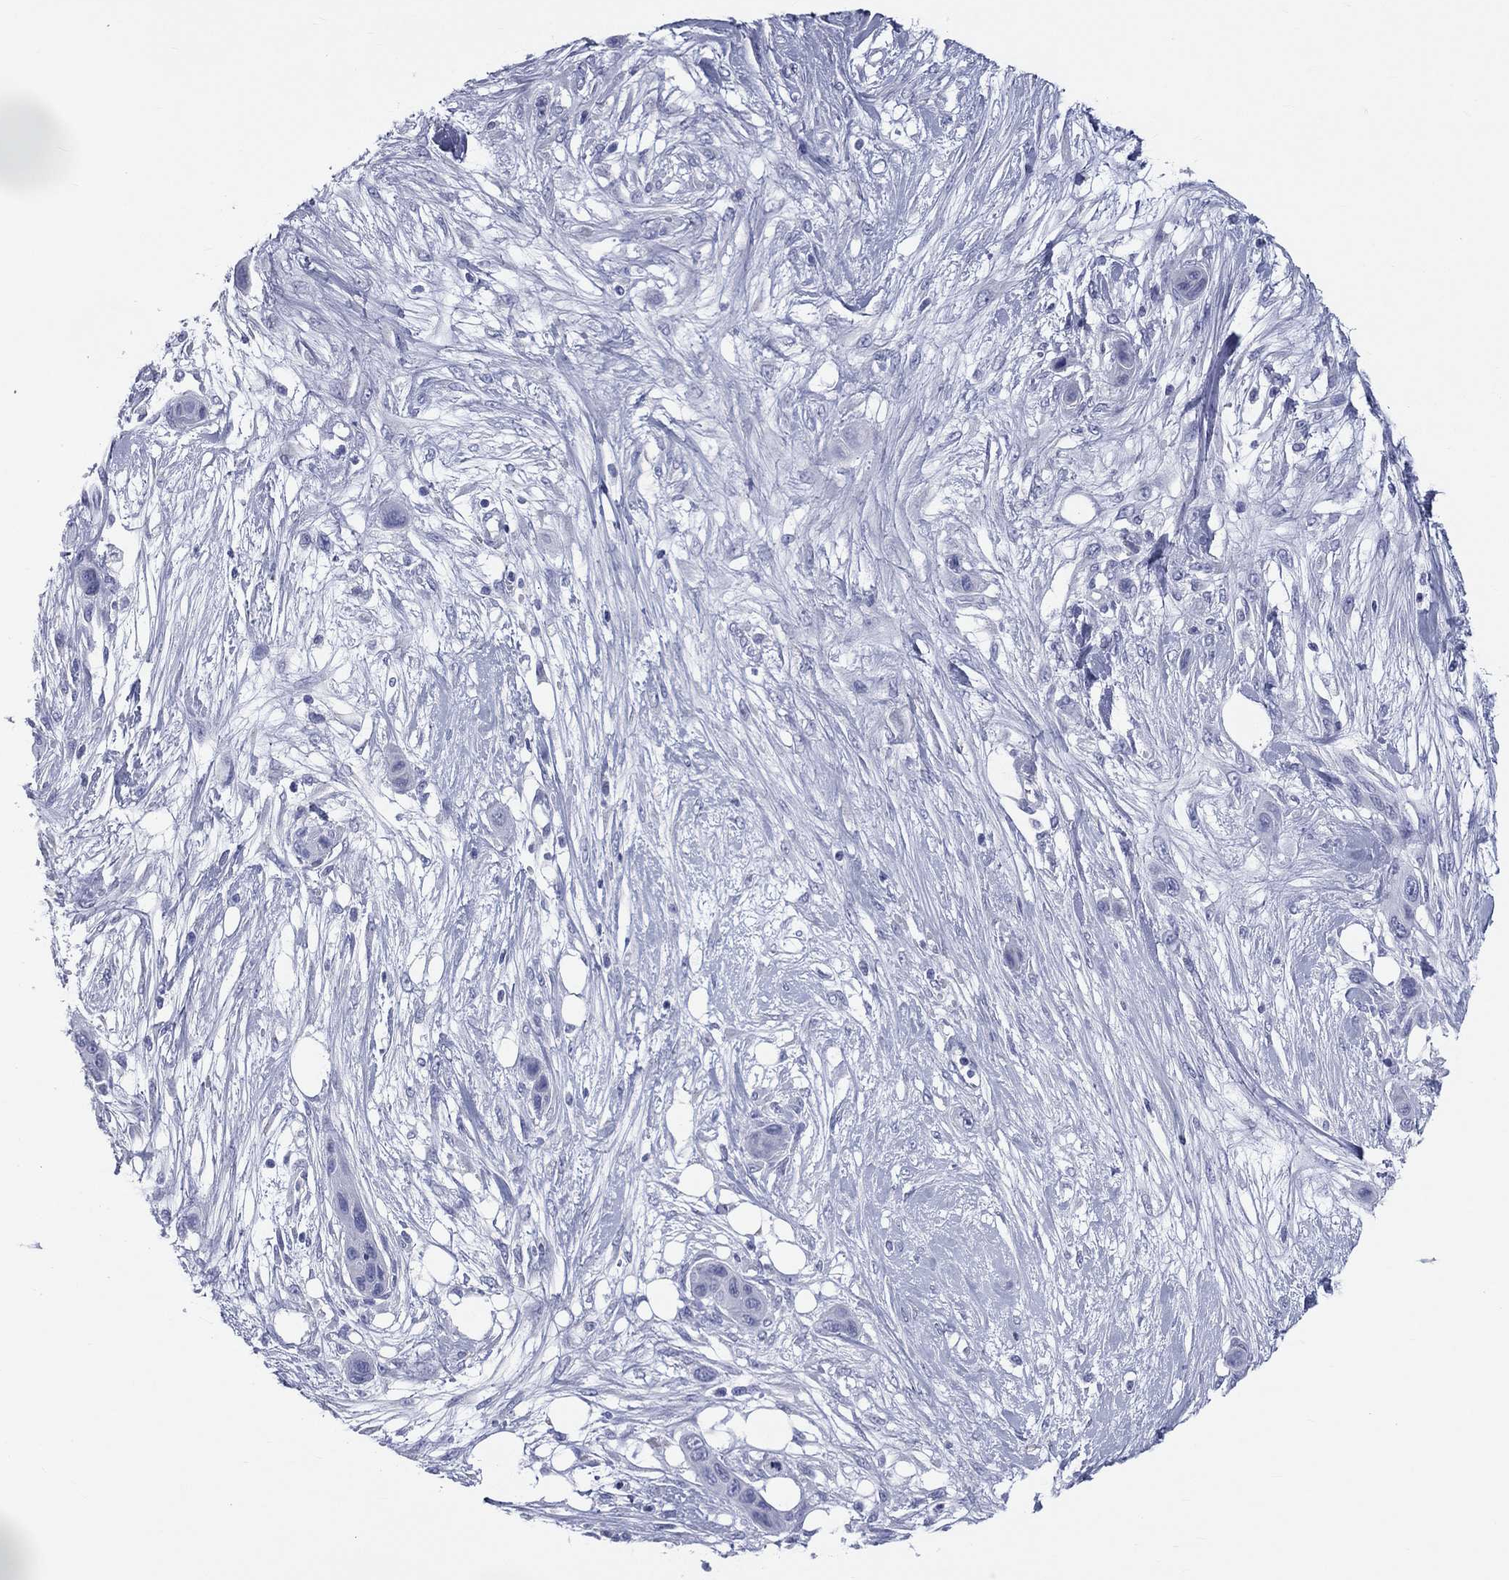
{"staining": {"intensity": "negative", "quantity": "none", "location": "none"}, "tissue": "skin cancer", "cell_type": "Tumor cells", "image_type": "cancer", "snomed": [{"axis": "morphology", "description": "Squamous cell carcinoma, NOS"}, {"axis": "topography", "description": "Skin"}], "caption": "This is a photomicrograph of immunohistochemistry staining of skin cancer, which shows no positivity in tumor cells.", "gene": "MLN", "patient": {"sex": "male", "age": 79}}